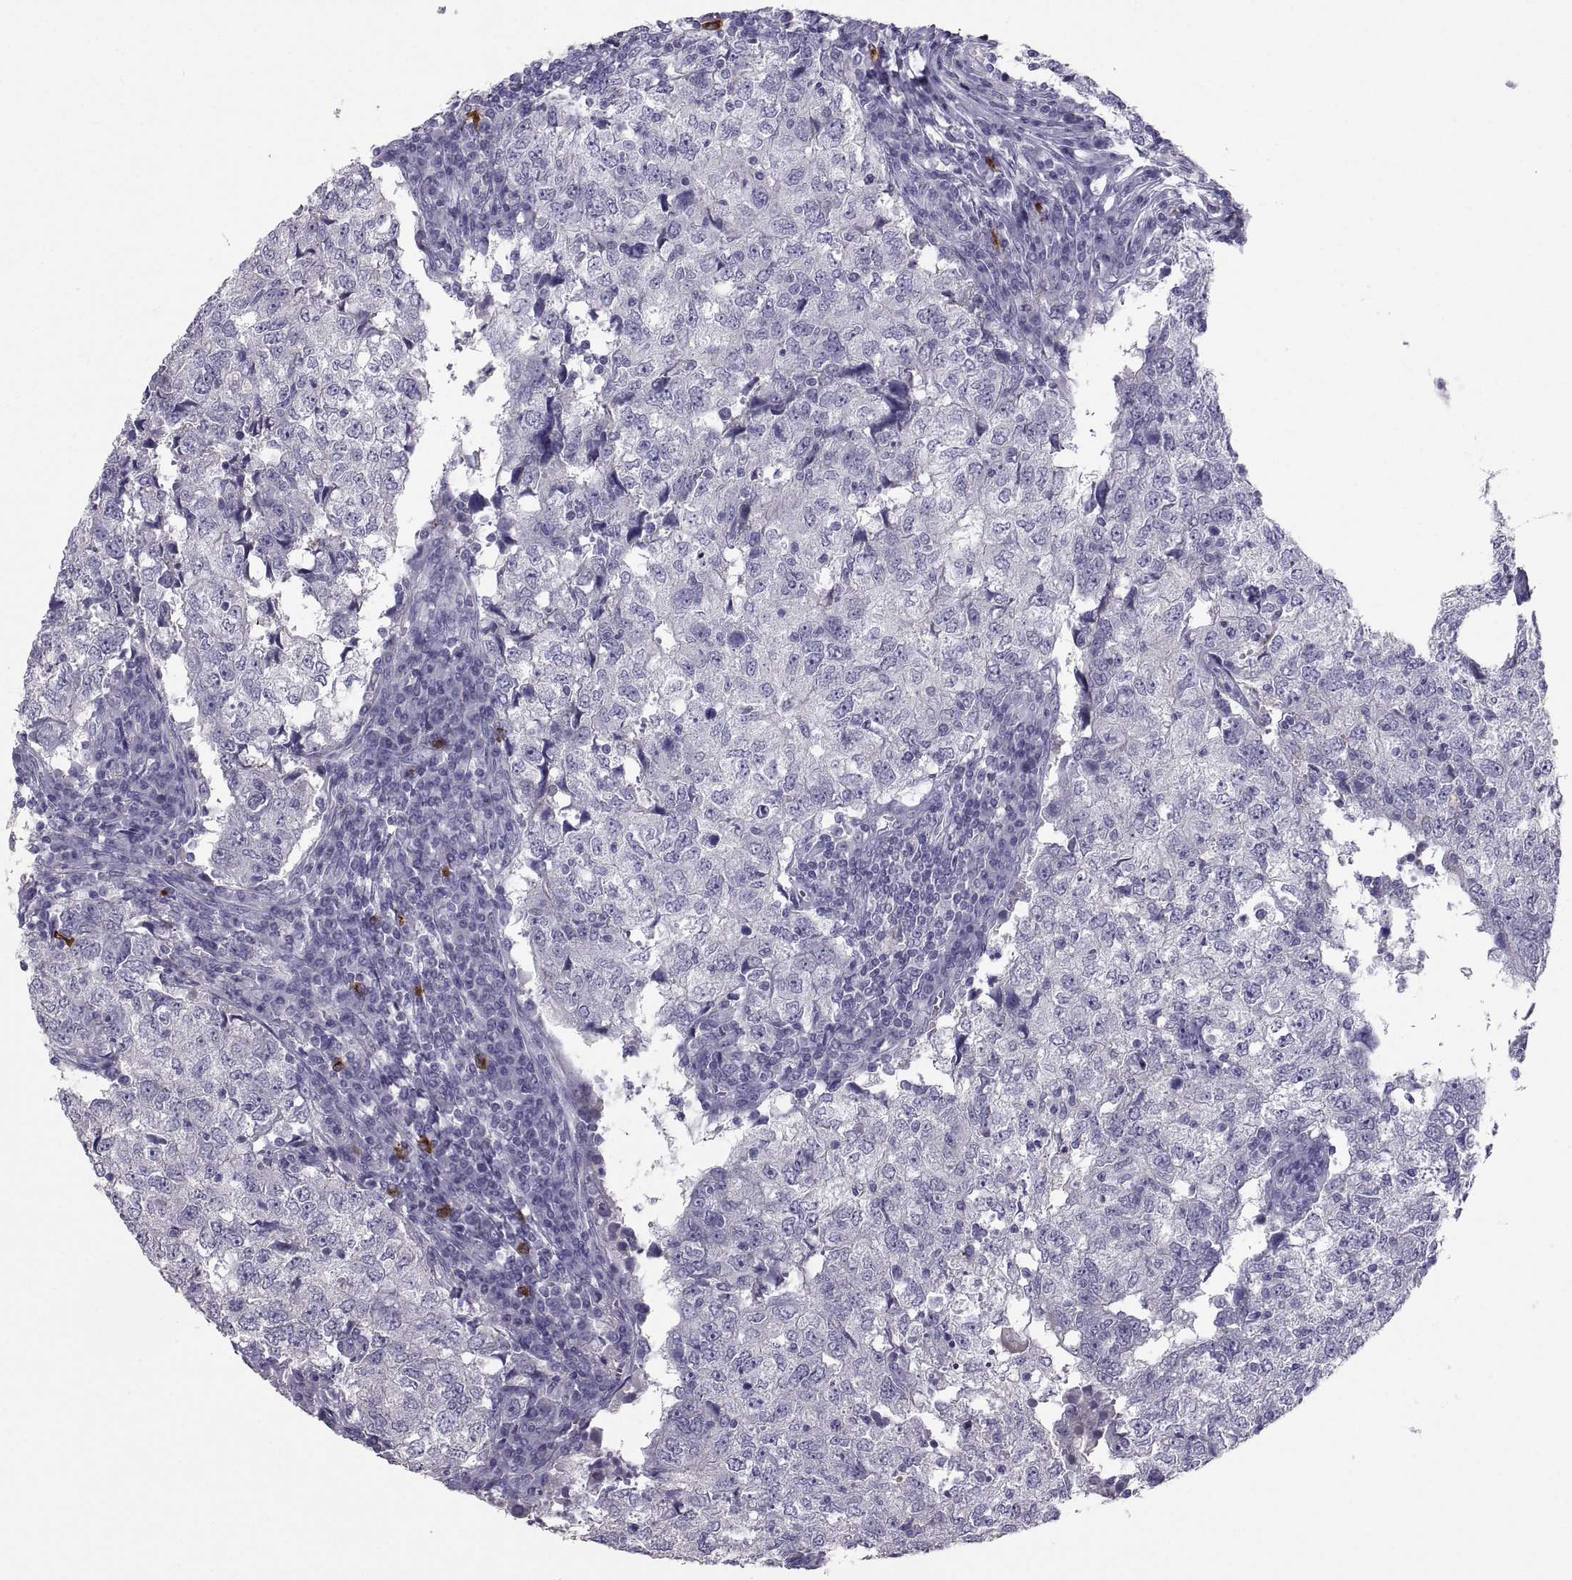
{"staining": {"intensity": "negative", "quantity": "none", "location": "none"}, "tissue": "breast cancer", "cell_type": "Tumor cells", "image_type": "cancer", "snomed": [{"axis": "morphology", "description": "Duct carcinoma"}, {"axis": "topography", "description": "Breast"}], "caption": "Immunohistochemical staining of human breast cancer (infiltrating ductal carcinoma) exhibits no significant positivity in tumor cells.", "gene": "IGSF1", "patient": {"sex": "female", "age": 30}}